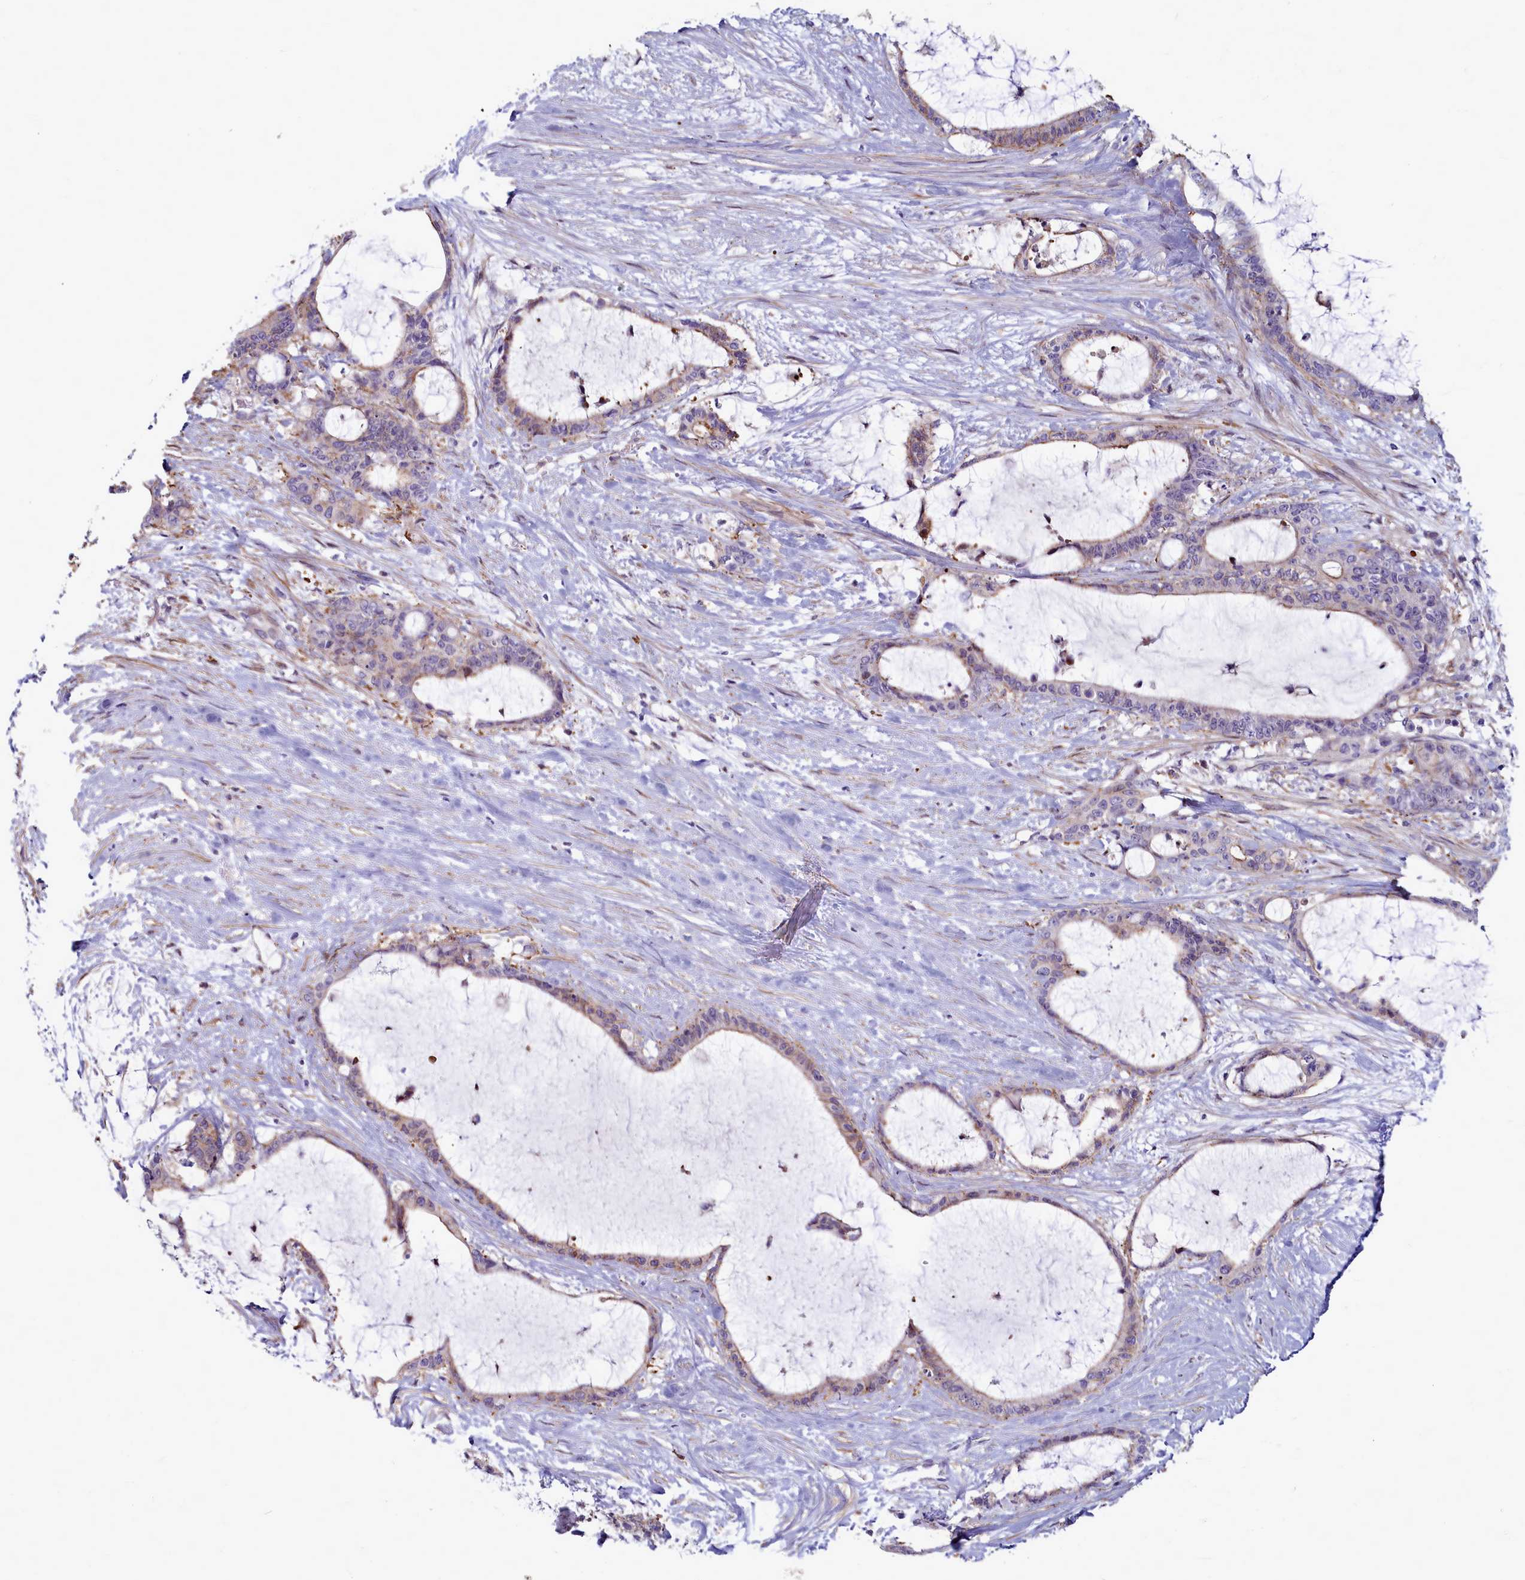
{"staining": {"intensity": "moderate", "quantity": "<25%", "location": "cytoplasmic/membranous"}, "tissue": "liver cancer", "cell_type": "Tumor cells", "image_type": "cancer", "snomed": [{"axis": "morphology", "description": "Normal tissue, NOS"}, {"axis": "morphology", "description": "Cholangiocarcinoma"}, {"axis": "topography", "description": "Liver"}, {"axis": "topography", "description": "Peripheral nerve tissue"}], "caption": "Cholangiocarcinoma (liver) tissue demonstrates moderate cytoplasmic/membranous expression in approximately <25% of tumor cells, visualized by immunohistochemistry.", "gene": "TTC5", "patient": {"sex": "female", "age": 73}}